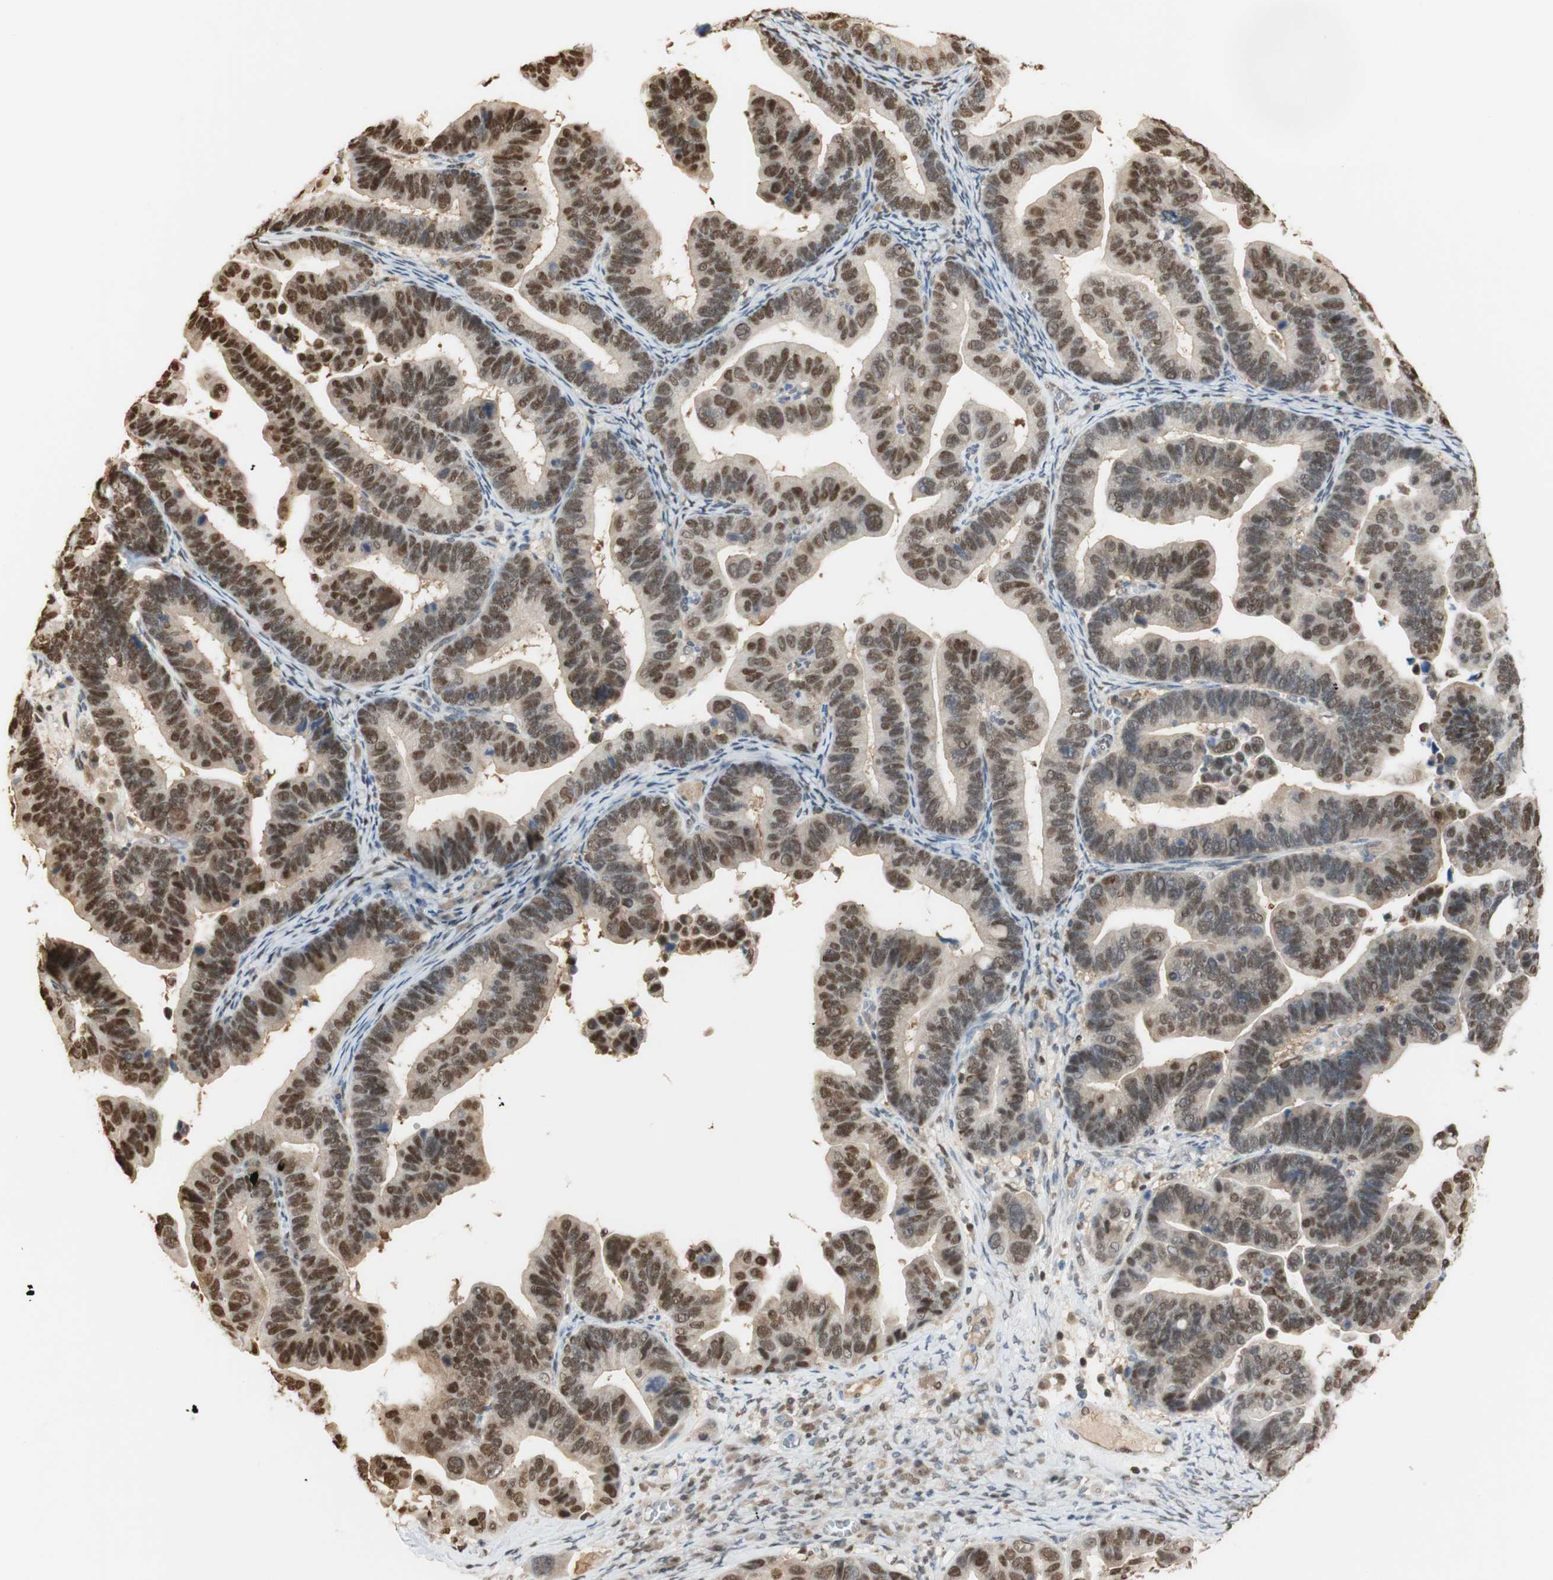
{"staining": {"intensity": "moderate", "quantity": ">75%", "location": "nuclear"}, "tissue": "ovarian cancer", "cell_type": "Tumor cells", "image_type": "cancer", "snomed": [{"axis": "morphology", "description": "Cystadenocarcinoma, serous, NOS"}, {"axis": "topography", "description": "Ovary"}], "caption": "About >75% of tumor cells in ovarian cancer (serous cystadenocarcinoma) reveal moderate nuclear protein expression as visualized by brown immunohistochemical staining.", "gene": "NAP1L4", "patient": {"sex": "female", "age": 56}}